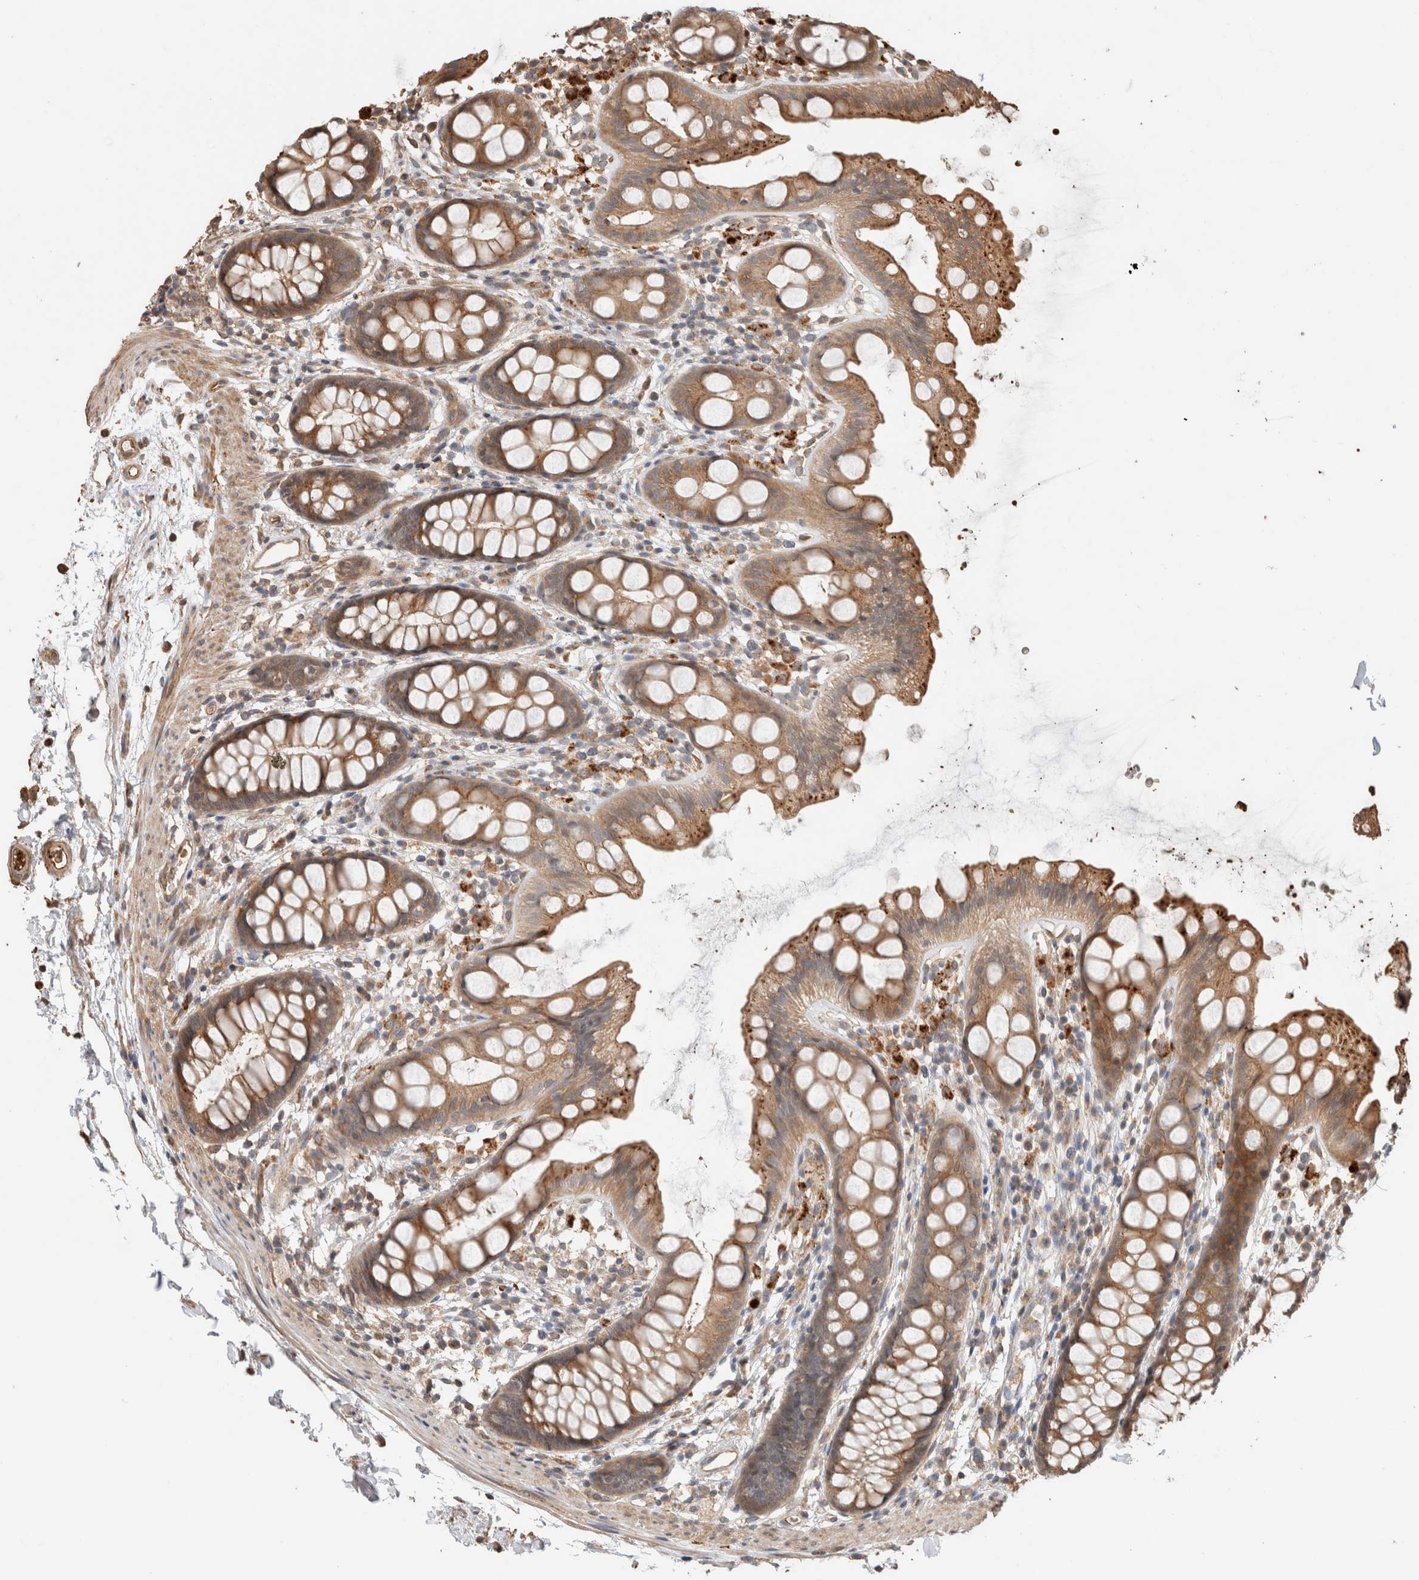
{"staining": {"intensity": "moderate", "quantity": ">75%", "location": "cytoplasmic/membranous"}, "tissue": "rectum", "cell_type": "Glandular cells", "image_type": "normal", "snomed": [{"axis": "morphology", "description": "Normal tissue, NOS"}, {"axis": "topography", "description": "Rectum"}], "caption": "Protein expression analysis of unremarkable rectum demonstrates moderate cytoplasmic/membranous staining in about >75% of glandular cells. (Stains: DAB in brown, nuclei in blue, Microscopy: brightfield microscopy at high magnification).", "gene": "OTUD6B", "patient": {"sex": "female", "age": 65}}